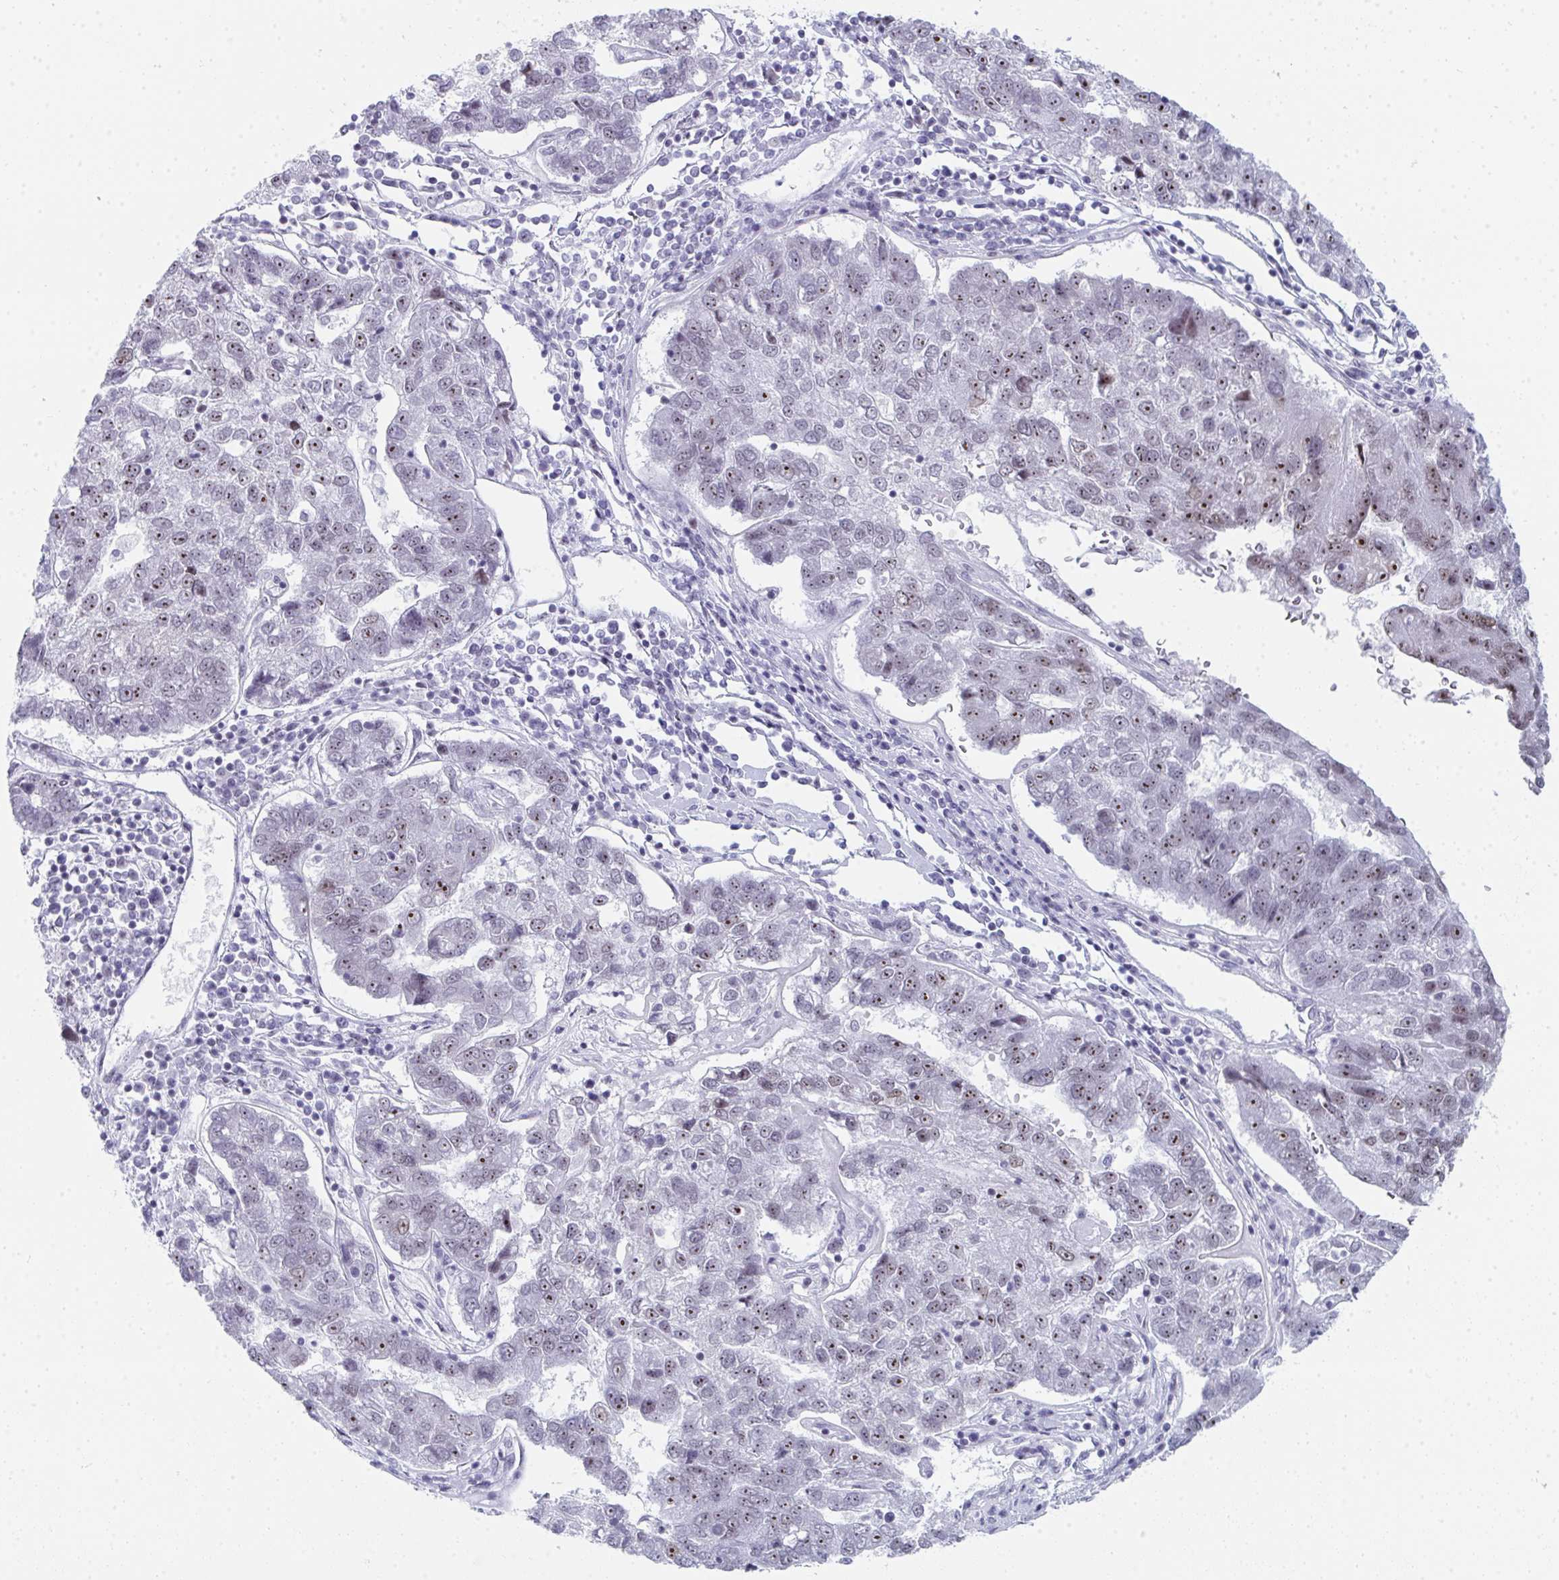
{"staining": {"intensity": "weak", "quantity": "25%-75%", "location": "nuclear"}, "tissue": "pancreatic cancer", "cell_type": "Tumor cells", "image_type": "cancer", "snomed": [{"axis": "morphology", "description": "Adenocarcinoma, NOS"}, {"axis": "topography", "description": "Pancreas"}], "caption": "Immunohistochemistry micrograph of pancreatic cancer (adenocarcinoma) stained for a protein (brown), which reveals low levels of weak nuclear staining in about 25%-75% of tumor cells.", "gene": "NOP10", "patient": {"sex": "female", "age": 61}}